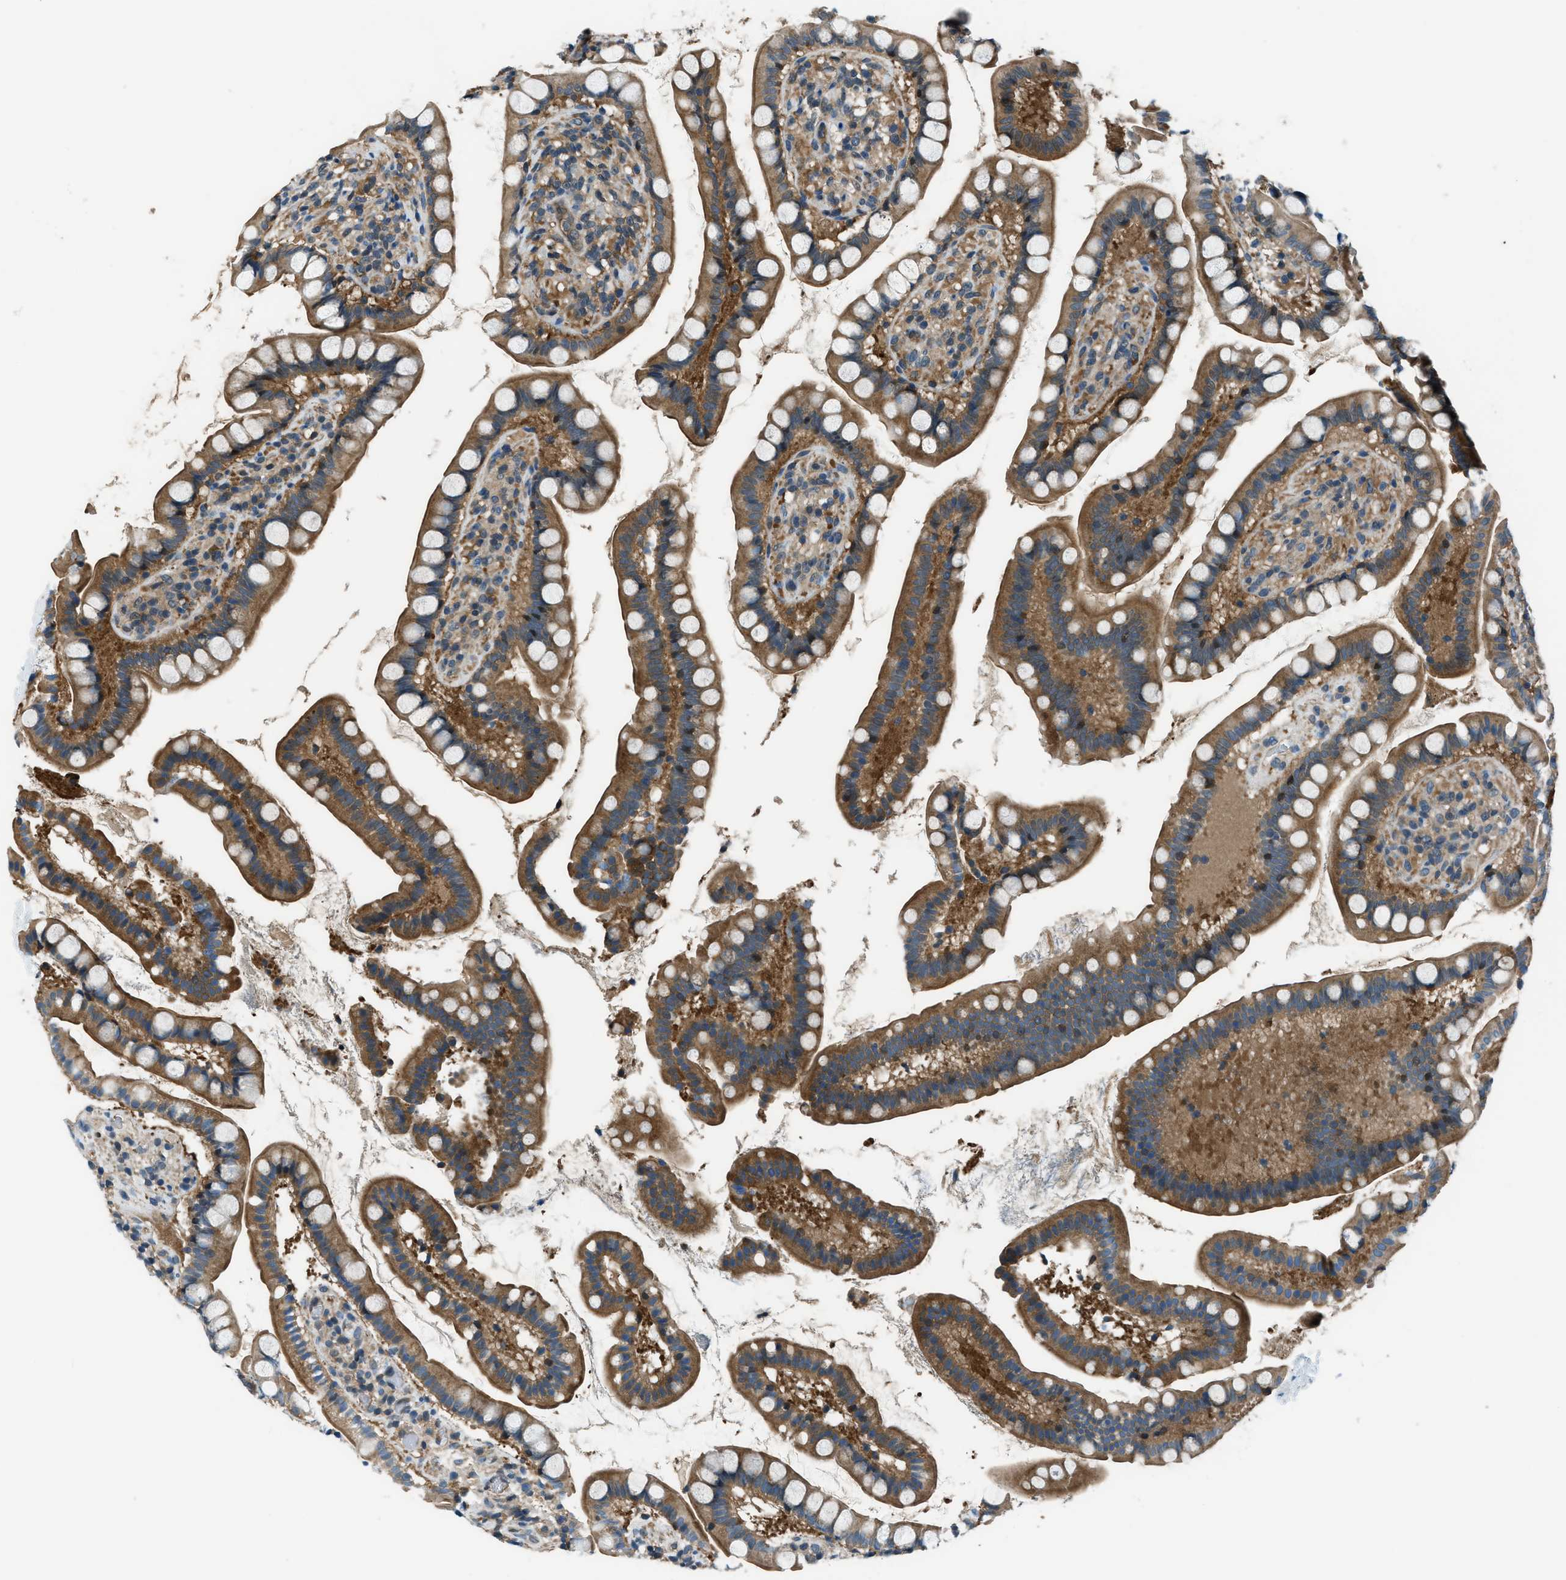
{"staining": {"intensity": "moderate", "quantity": ">75%", "location": "cytoplasmic/membranous"}, "tissue": "small intestine", "cell_type": "Glandular cells", "image_type": "normal", "snomed": [{"axis": "morphology", "description": "Normal tissue, NOS"}, {"axis": "topography", "description": "Small intestine"}], "caption": "An immunohistochemistry (IHC) photomicrograph of normal tissue is shown. Protein staining in brown shows moderate cytoplasmic/membranous positivity in small intestine within glandular cells.", "gene": "HEBP2", "patient": {"sex": "female", "age": 84}}